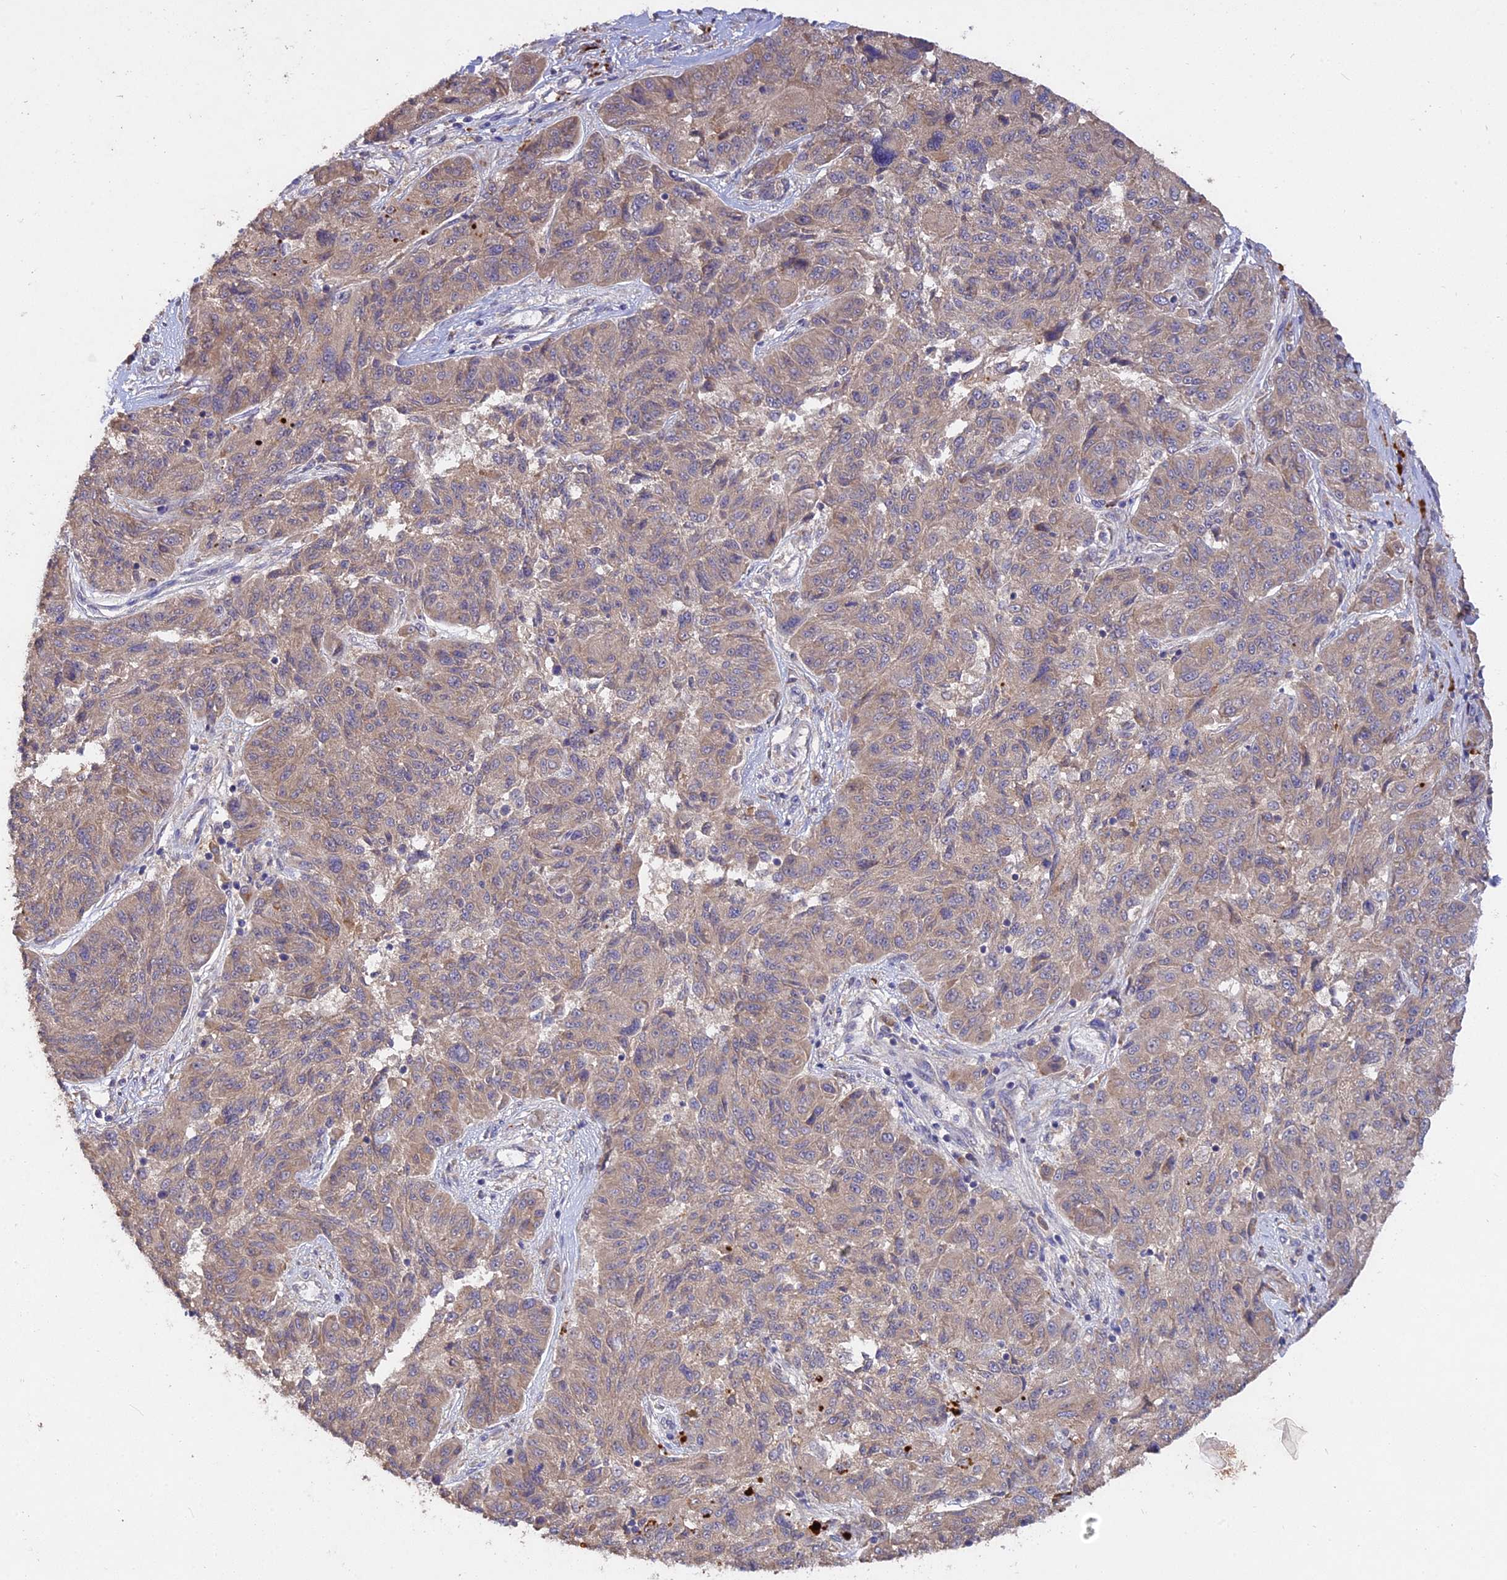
{"staining": {"intensity": "weak", "quantity": "<25%", "location": "cytoplasmic/membranous"}, "tissue": "melanoma", "cell_type": "Tumor cells", "image_type": "cancer", "snomed": [{"axis": "morphology", "description": "Malignant melanoma, NOS"}, {"axis": "topography", "description": "Skin"}], "caption": "This histopathology image is of melanoma stained with immunohistochemistry (IHC) to label a protein in brown with the nuclei are counter-stained blue. There is no expression in tumor cells.", "gene": "SLC26A4", "patient": {"sex": "male", "age": 53}}